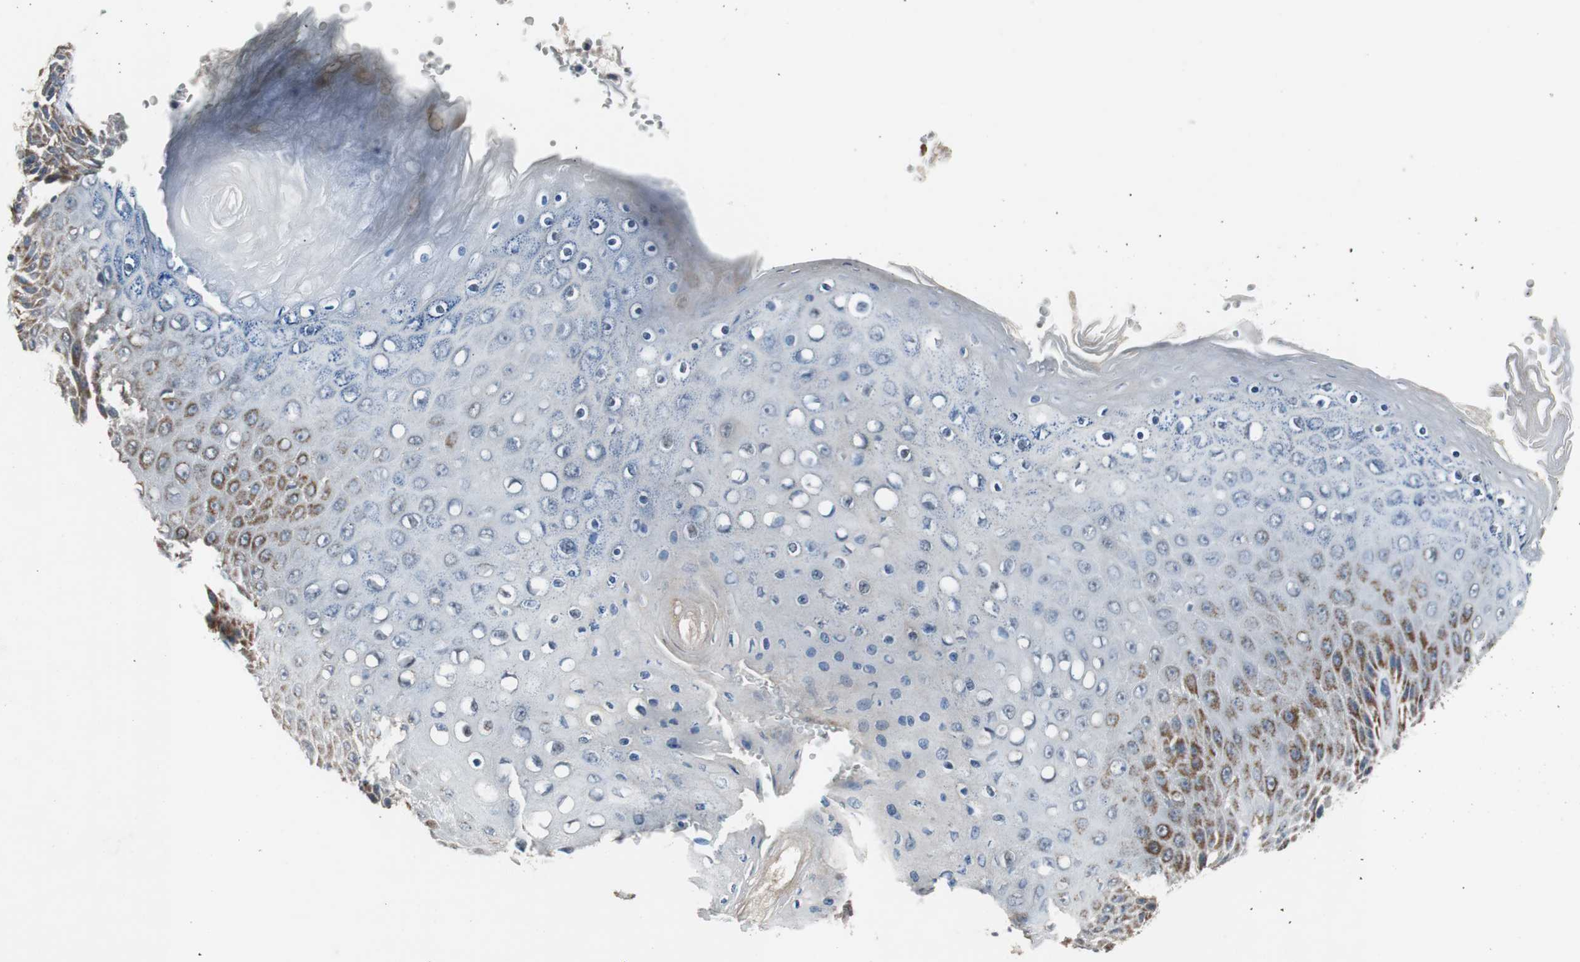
{"staining": {"intensity": "moderate", "quantity": "25%-75%", "location": "cytoplasmic/membranous"}, "tissue": "skin", "cell_type": "Epidermal cells", "image_type": "normal", "snomed": [{"axis": "morphology", "description": "Normal tissue, NOS"}, {"axis": "topography", "description": "Anal"}], "caption": "Immunohistochemistry (IHC) micrograph of normal skin: skin stained using immunohistochemistry (IHC) reveals medium levels of moderate protein expression localized specifically in the cytoplasmic/membranous of epidermal cells, appearing as a cytoplasmic/membranous brown color.", "gene": "PITRM1", "patient": {"sex": "female", "age": 46}}